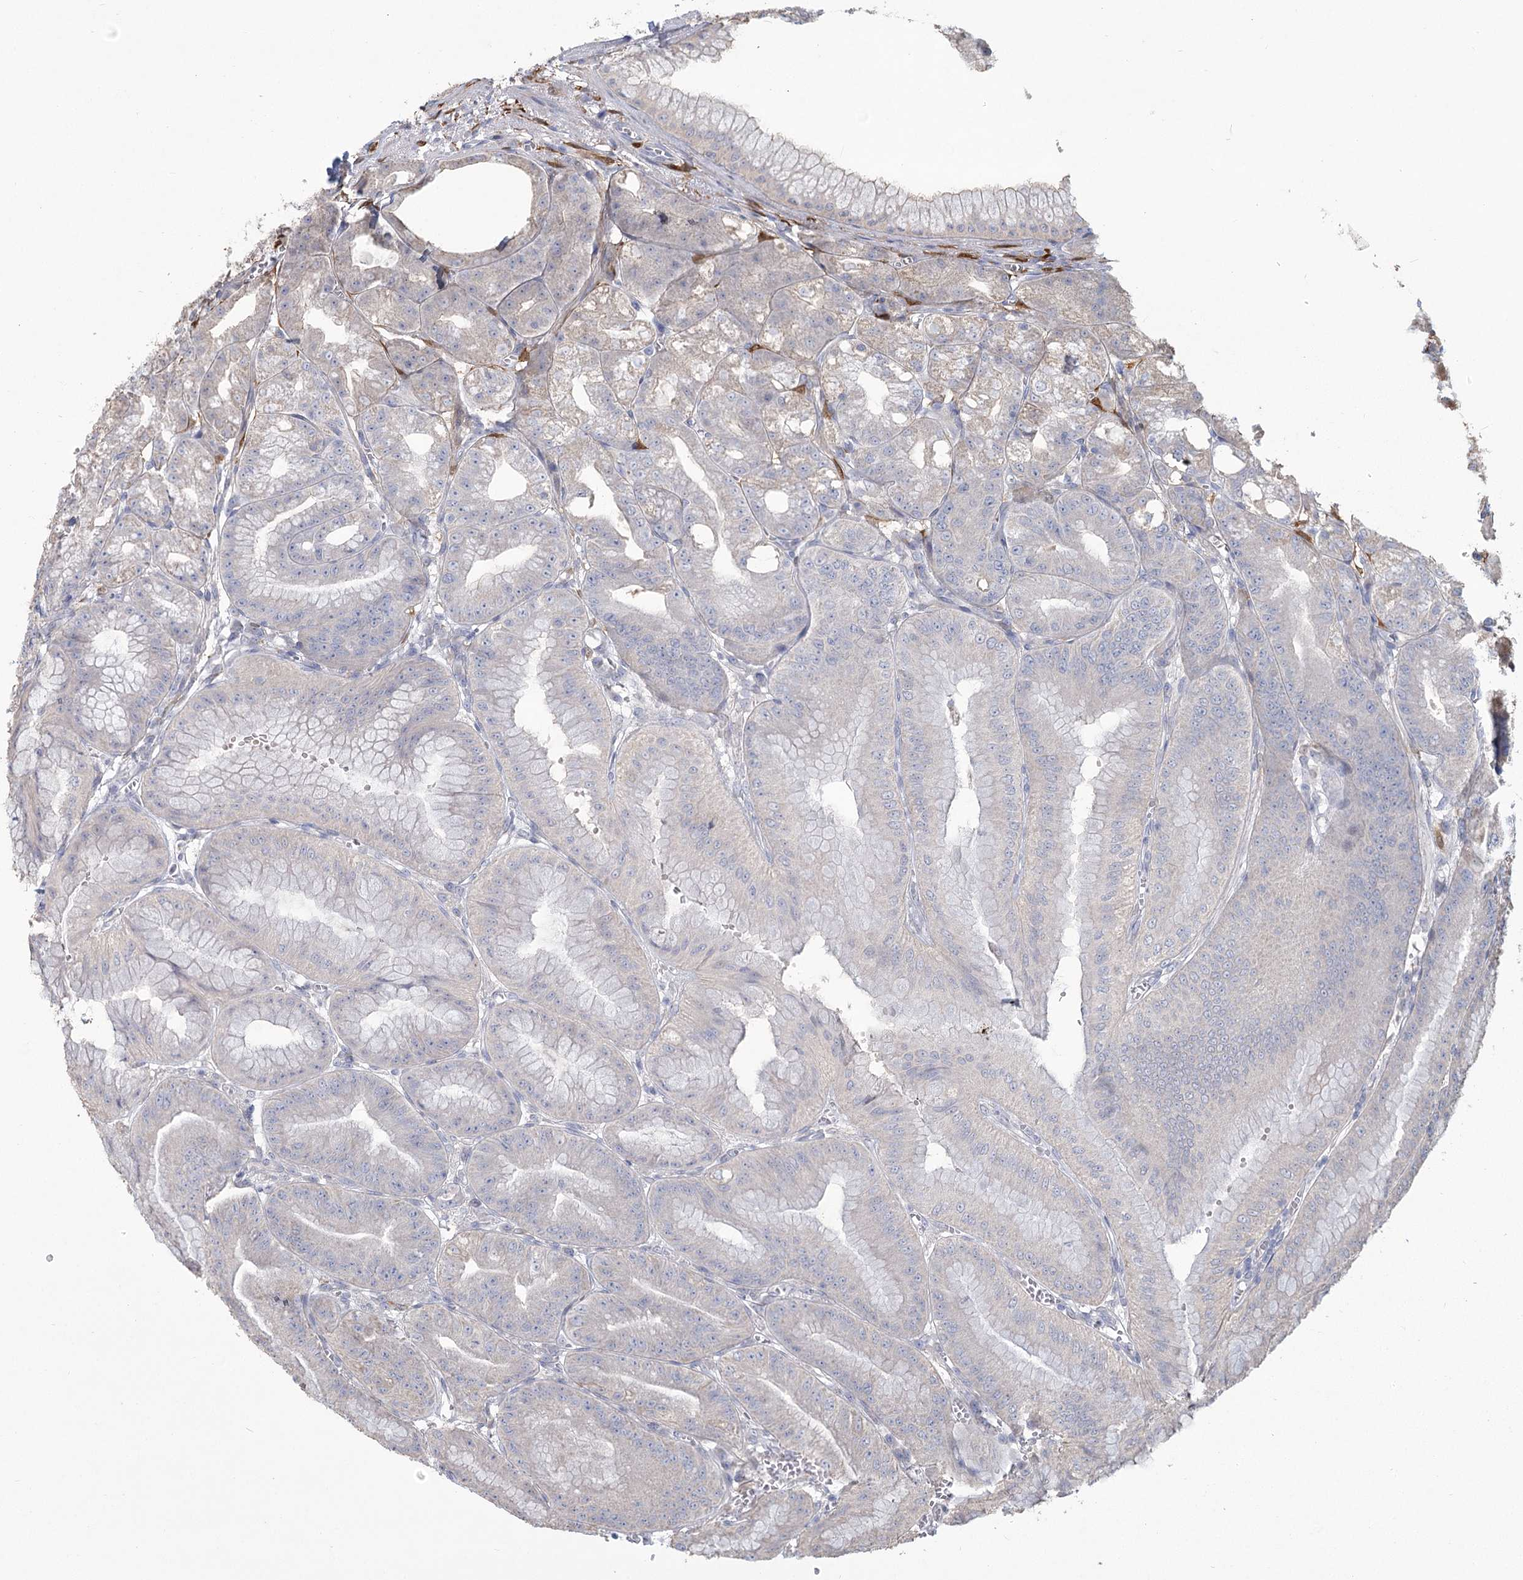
{"staining": {"intensity": "moderate", "quantity": "25%-75%", "location": "cytoplasmic/membranous"}, "tissue": "stomach", "cell_type": "Glandular cells", "image_type": "normal", "snomed": [{"axis": "morphology", "description": "Normal tissue, NOS"}, {"axis": "topography", "description": "Stomach, upper"}, {"axis": "topography", "description": "Stomach, lower"}], "caption": "Protein positivity by immunohistochemistry (IHC) displays moderate cytoplasmic/membranous positivity in approximately 25%-75% of glandular cells in unremarkable stomach.", "gene": "CNTLN", "patient": {"sex": "male", "age": 71}}